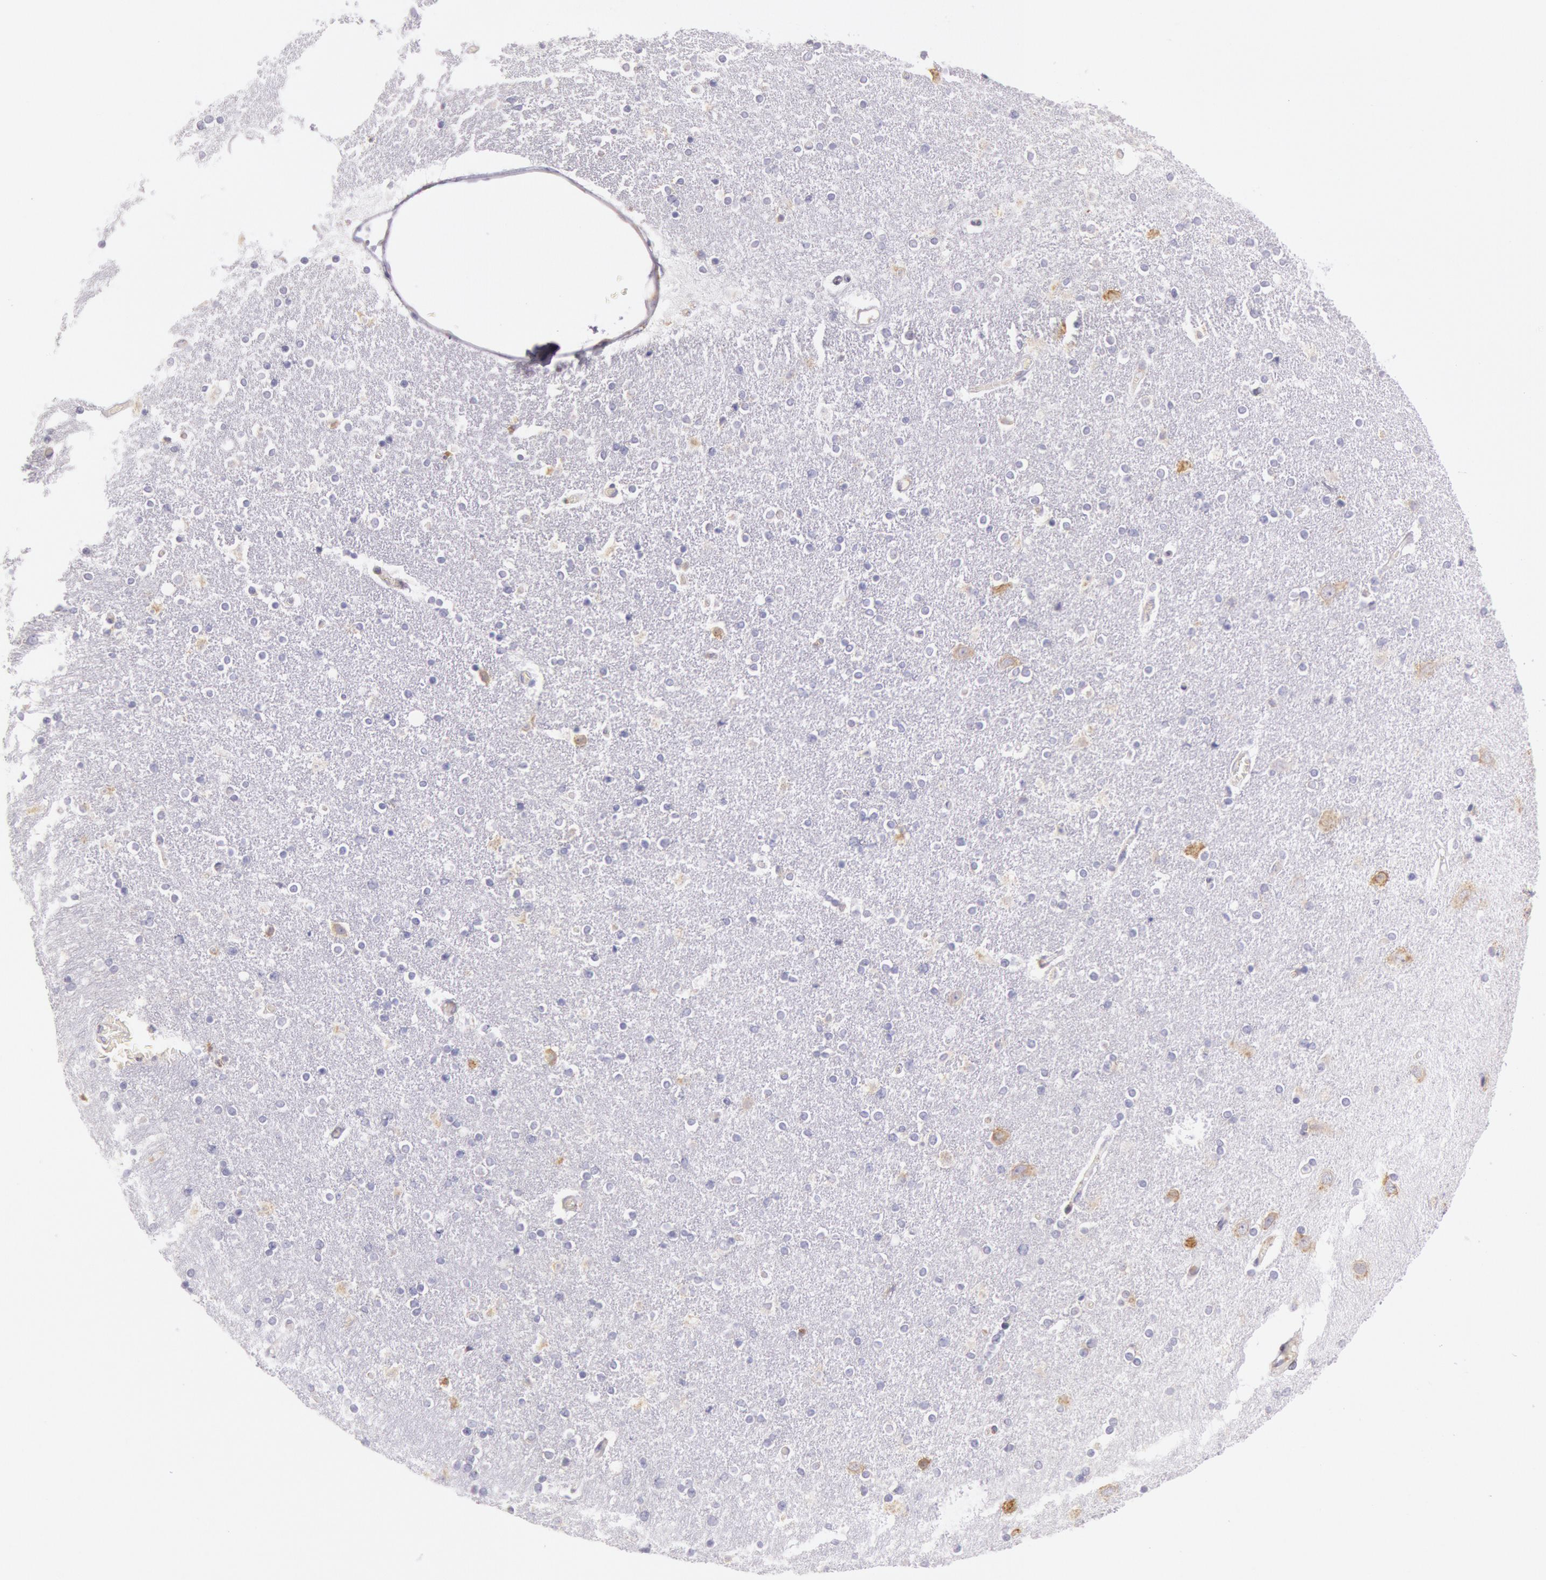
{"staining": {"intensity": "moderate", "quantity": "<25%", "location": "cytoplasmic/membranous"}, "tissue": "caudate", "cell_type": "Glial cells", "image_type": "normal", "snomed": [{"axis": "morphology", "description": "Normal tissue, NOS"}, {"axis": "topography", "description": "Lateral ventricle wall"}], "caption": "Benign caudate exhibits moderate cytoplasmic/membranous positivity in about <25% of glial cells (Brightfield microscopy of DAB IHC at high magnification)..", "gene": "CIDEB", "patient": {"sex": "female", "age": 54}}